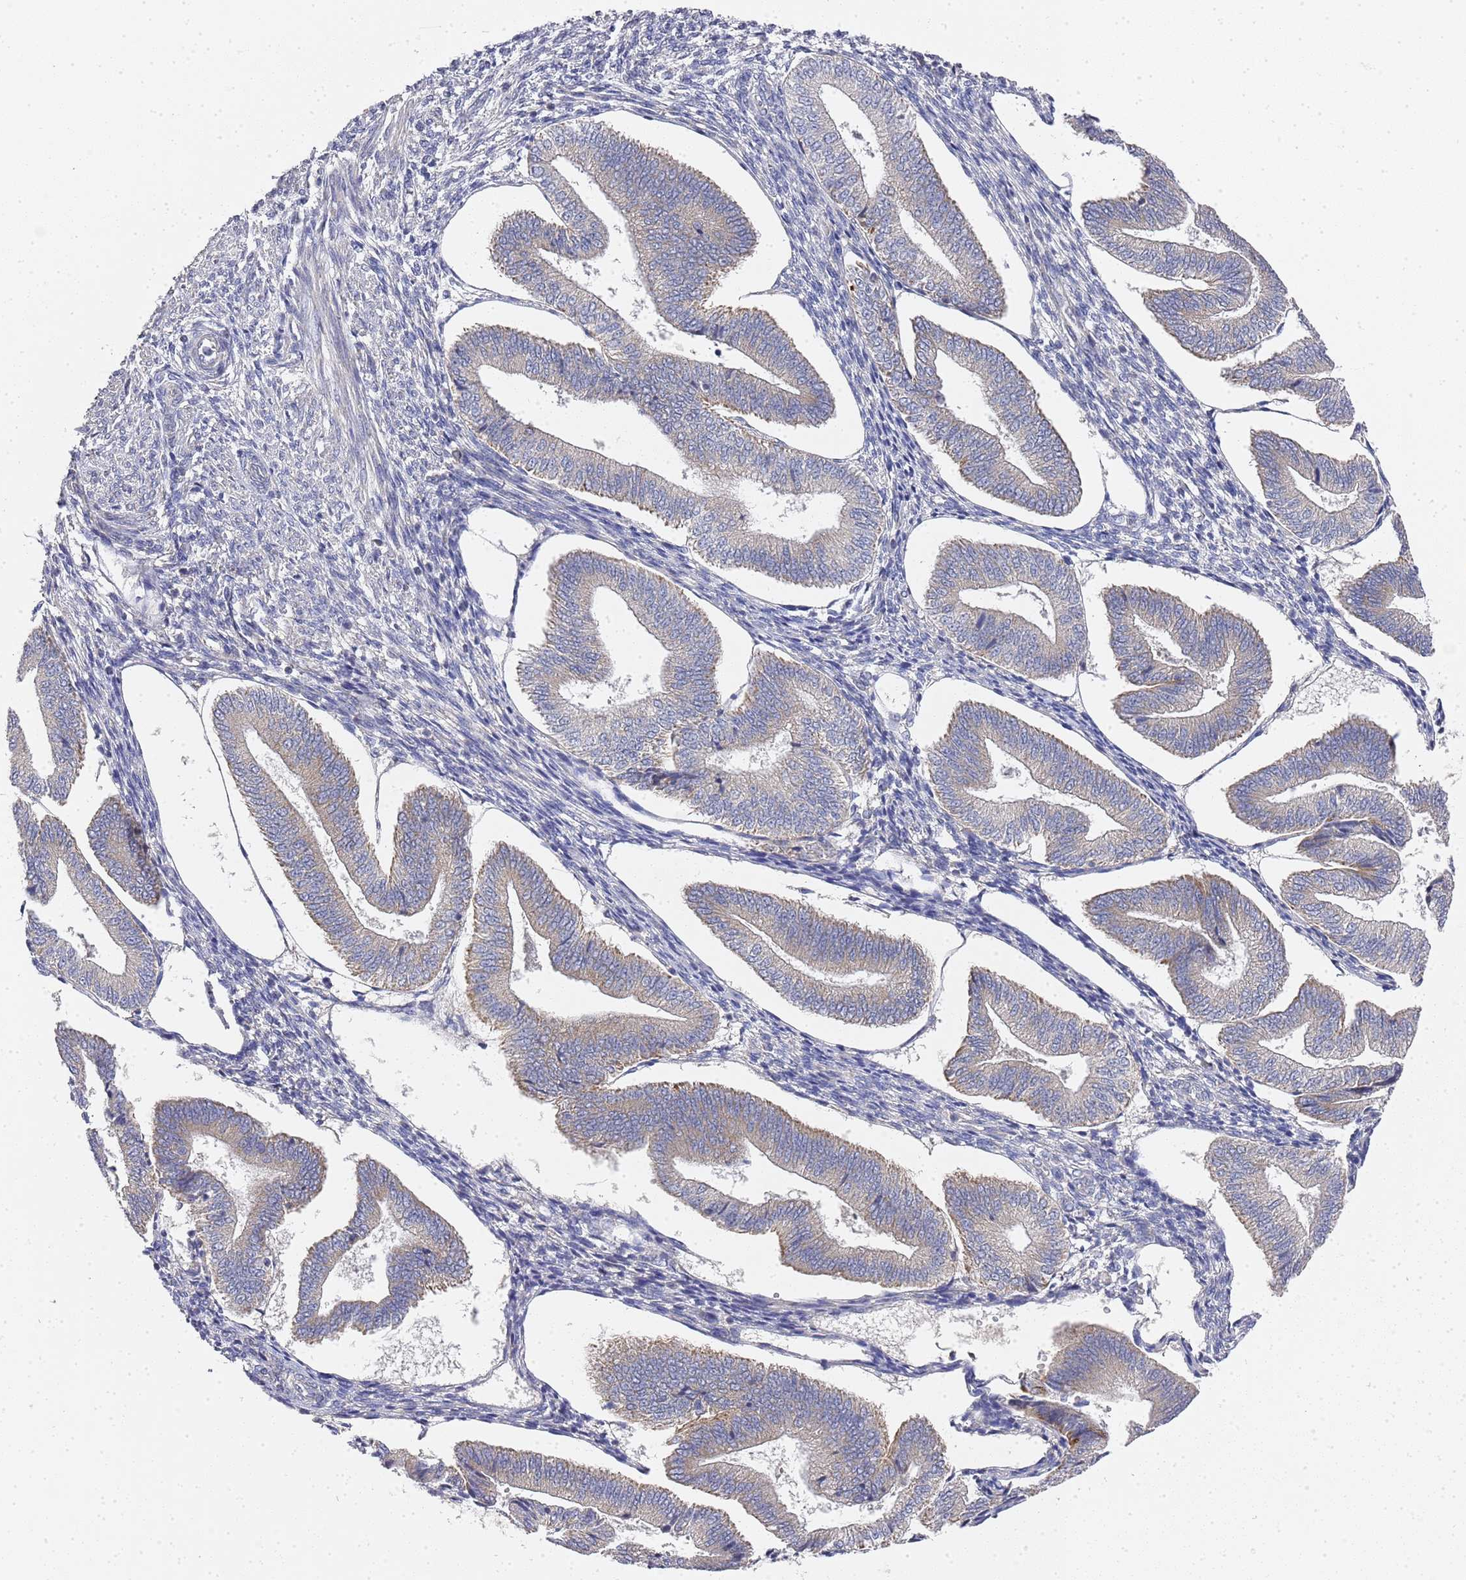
{"staining": {"intensity": "negative", "quantity": "none", "location": "none"}, "tissue": "endometrium", "cell_type": "Cells in endometrial stroma", "image_type": "normal", "snomed": [{"axis": "morphology", "description": "Normal tissue, NOS"}, {"axis": "topography", "description": "Endometrium"}], "caption": "High magnification brightfield microscopy of benign endometrium stained with DAB (3,3'-diaminobenzidine) (brown) and counterstained with hematoxylin (blue): cells in endometrial stroma show no significant expression.", "gene": "NPEPPS", "patient": {"sex": "female", "age": 34}}